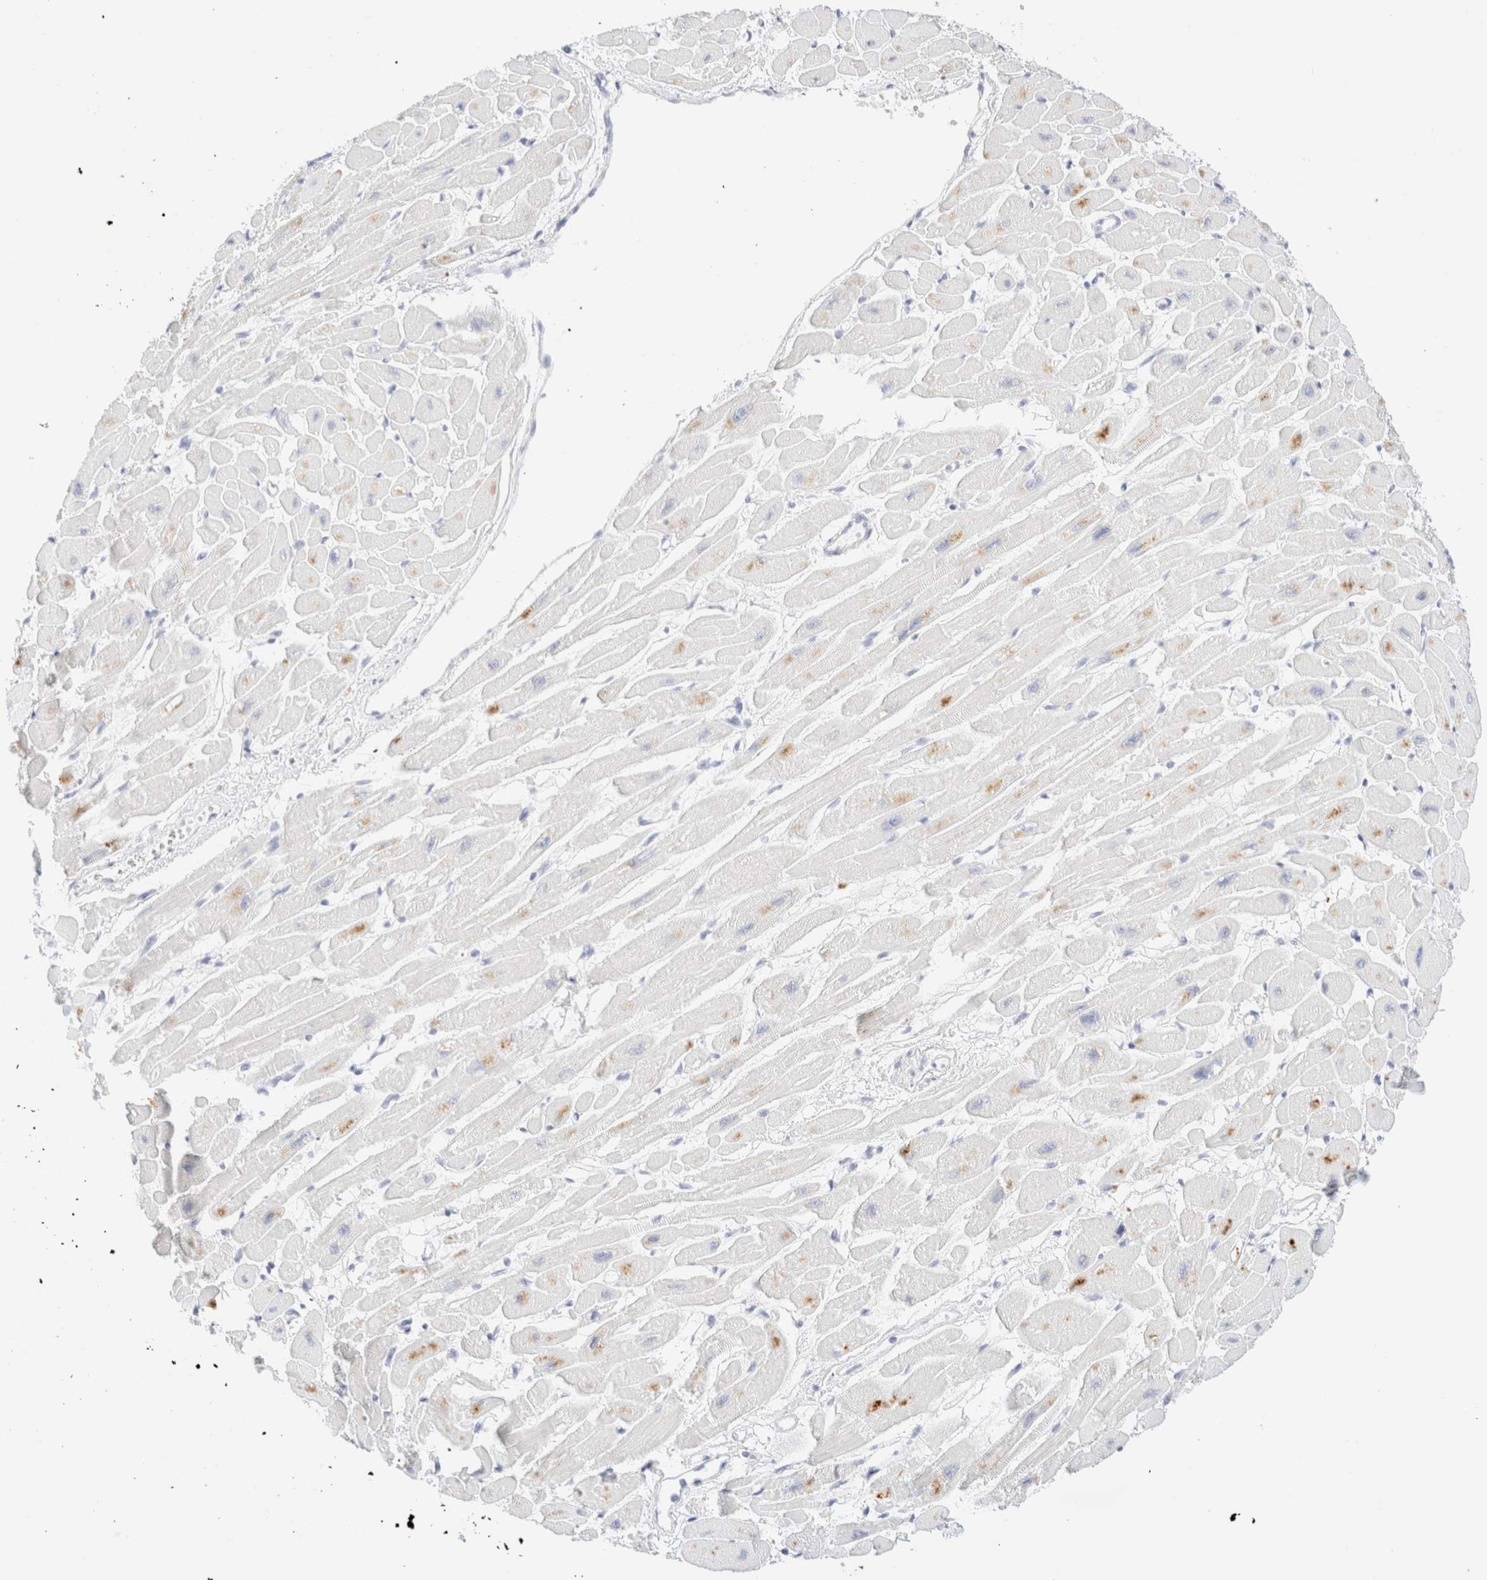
{"staining": {"intensity": "moderate", "quantity": "<25%", "location": "cytoplasmic/membranous"}, "tissue": "heart muscle", "cell_type": "Cardiomyocytes", "image_type": "normal", "snomed": [{"axis": "morphology", "description": "Normal tissue, NOS"}, {"axis": "topography", "description": "Heart"}], "caption": "Cardiomyocytes reveal low levels of moderate cytoplasmic/membranous positivity in about <25% of cells in benign human heart muscle. (brown staining indicates protein expression, while blue staining denotes nuclei).", "gene": "KRT15", "patient": {"sex": "female", "age": 54}}